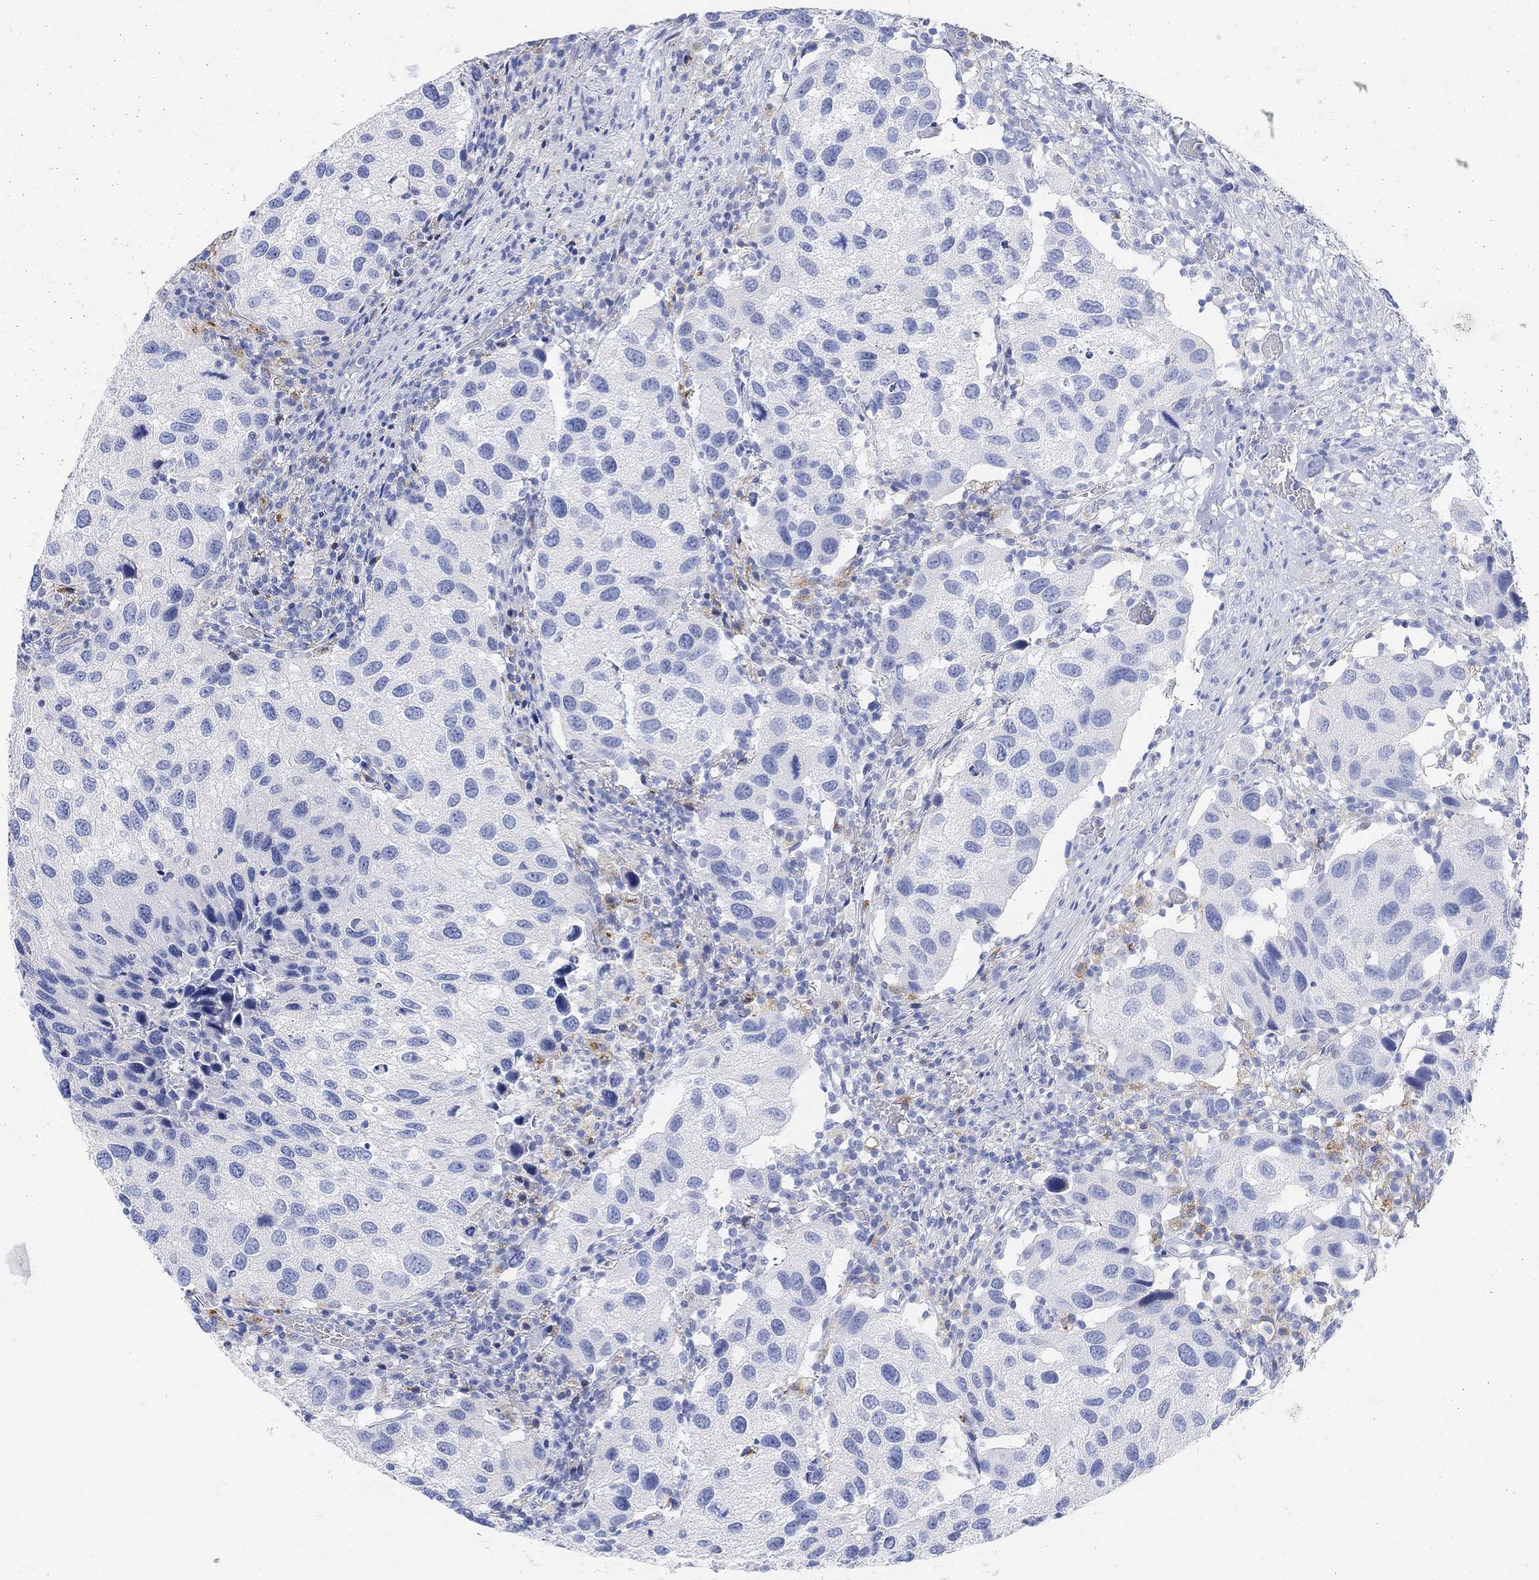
{"staining": {"intensity": "negative", "quantity": "none", "location": "none"}, "tissue": "urothelial cancer", "cell_type": "Tumor cells", "image_type": "cancer", "snomed": [{"axis": "morphology", "description": "Urothelial carcinoma, High grade"}, {"axis": "topography", "description": "Urinary bladder"}], "caption": "This is a photomicrograph of immunohistochemistry (IHC) staining of high-grade urothelial carcinoma, which shows no positivity in tumor cells.", "gene": "RETNLB", "patient": {"sex": "male", "age": 79}}